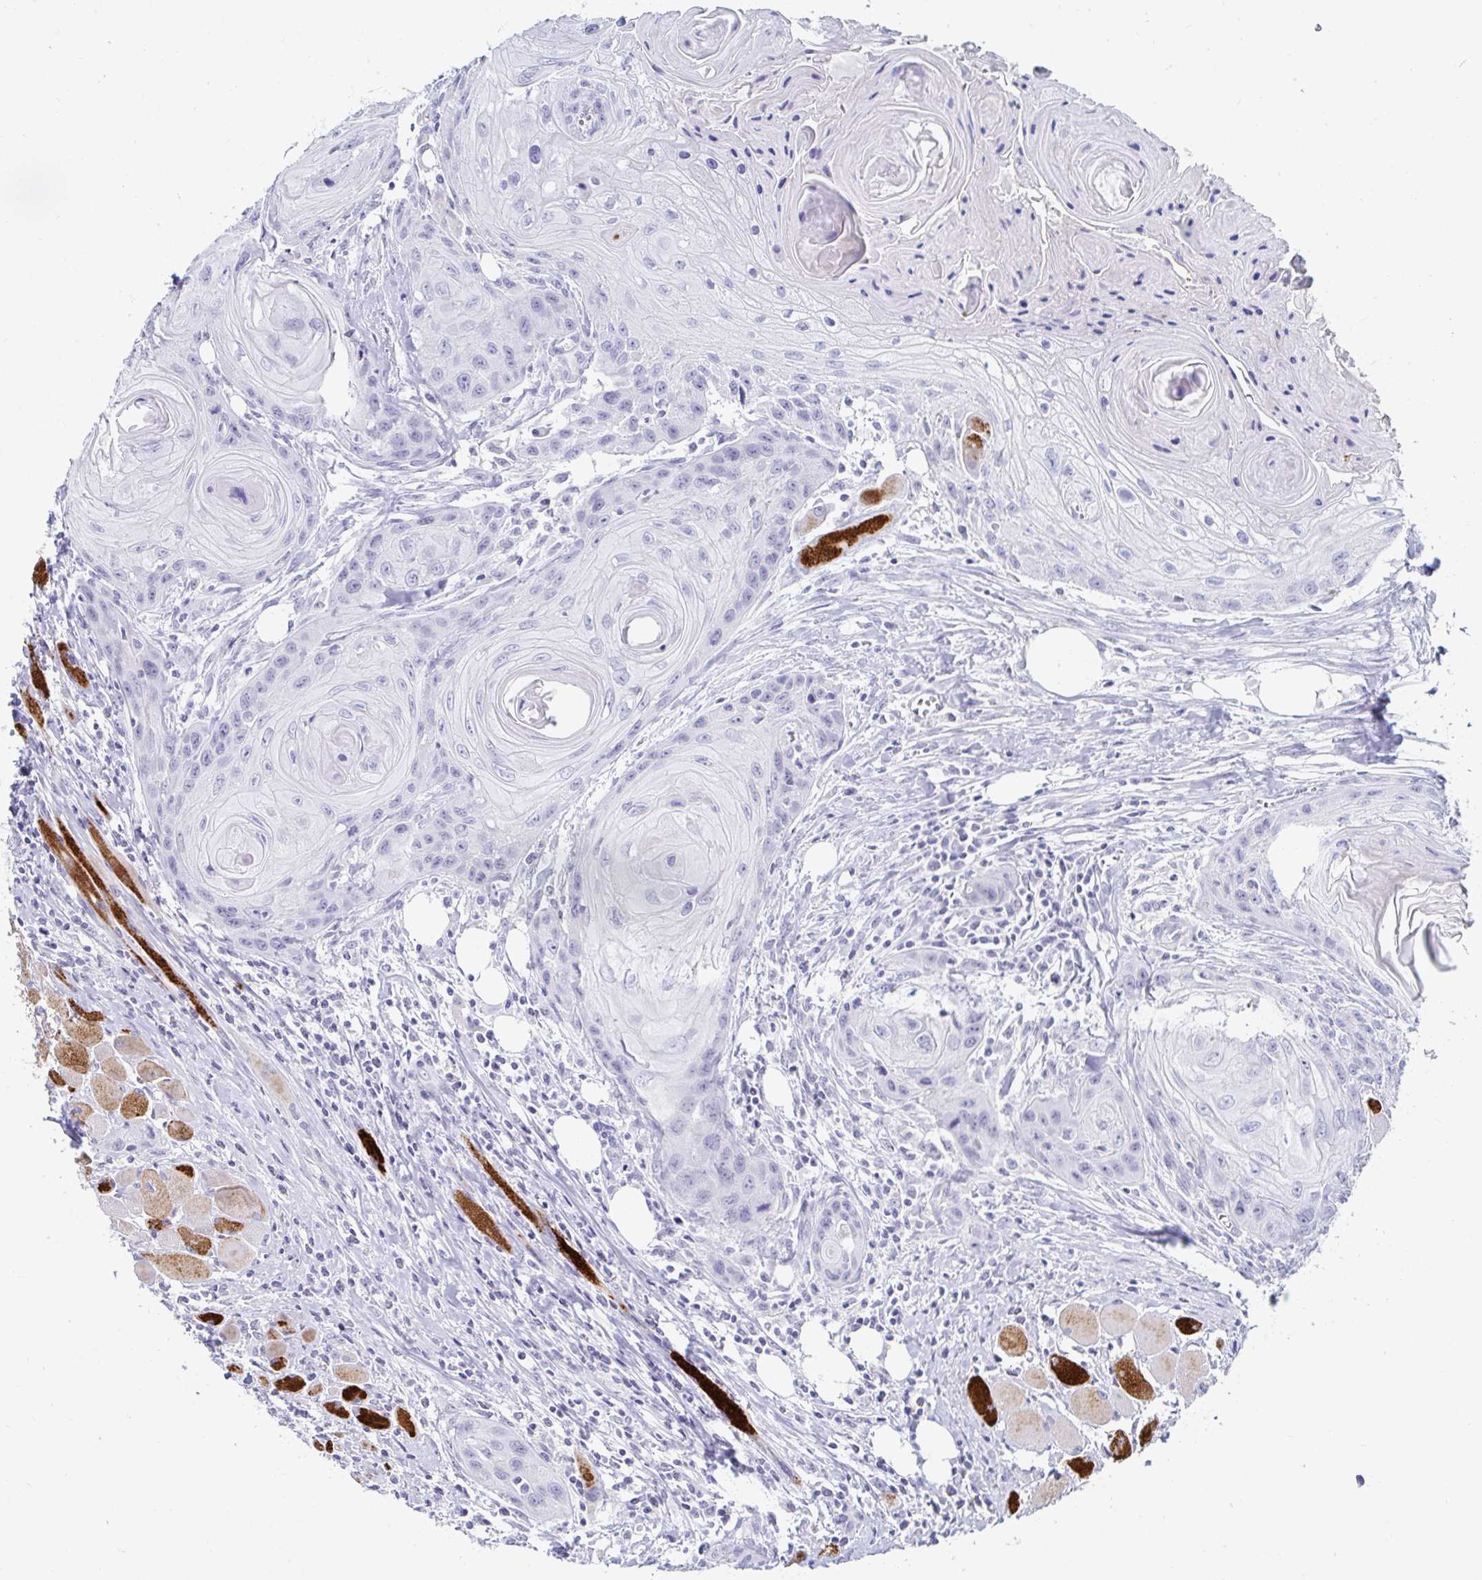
{"staining": {"intensity": "negative", "quantity": "none", "location": "none"}, "tissue": "head and neck cancer", "cell_type": "Tumor cells", "image_type": "cancer", "snomed": [{"axis": "morphology", "description": "Squamous cell carcinoma, NOS"}, {"axis": "topography", "description": "Oral tissue"}, {"axis": "topography", "description": "Head-Neck"}], "caption": "The image displays no significant staining in tumor cells of head and neck cancer (squamous cell carcinoma).", "gene": "OR10K1", "patient": {"sex": "male", "age": 58}}